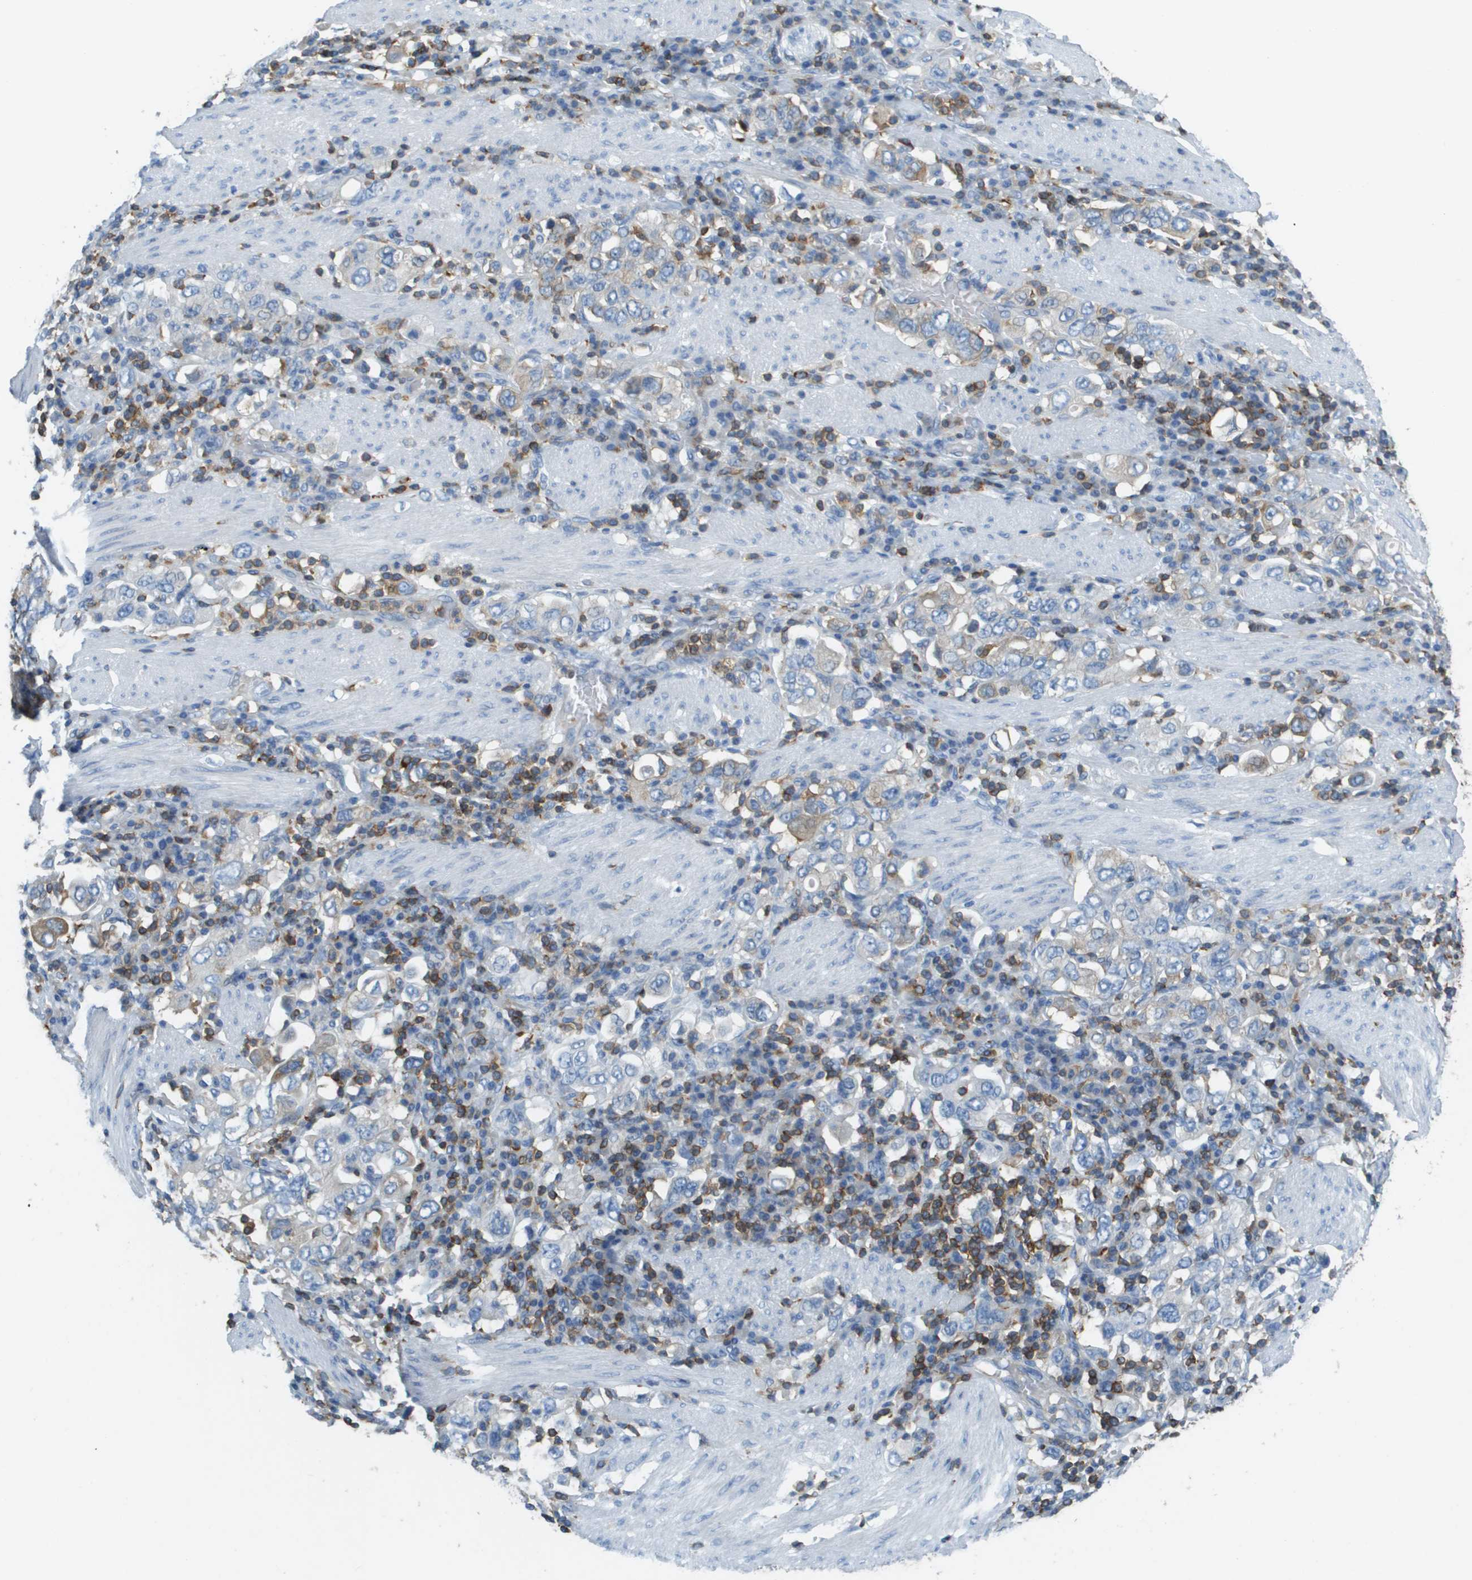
{"staining": {"intensity": "negative", "quantity": "none", "location": "none"}, "tissue": "stomach cancer", "cell_type": "Tumor cells", "image_type": "cancer", "snomed": [{"axis": "morphology", "description": "Adenocarcinoma, NOS"}, {"axis": "topography", "description": "Stomach, upper"}], "caption": "The micrograph shows no staining of tumor cells in stomach cancer (adenocarcinoma).", "gene": "APBB1IP", "patient": {"sex": "male", "age": 62}}